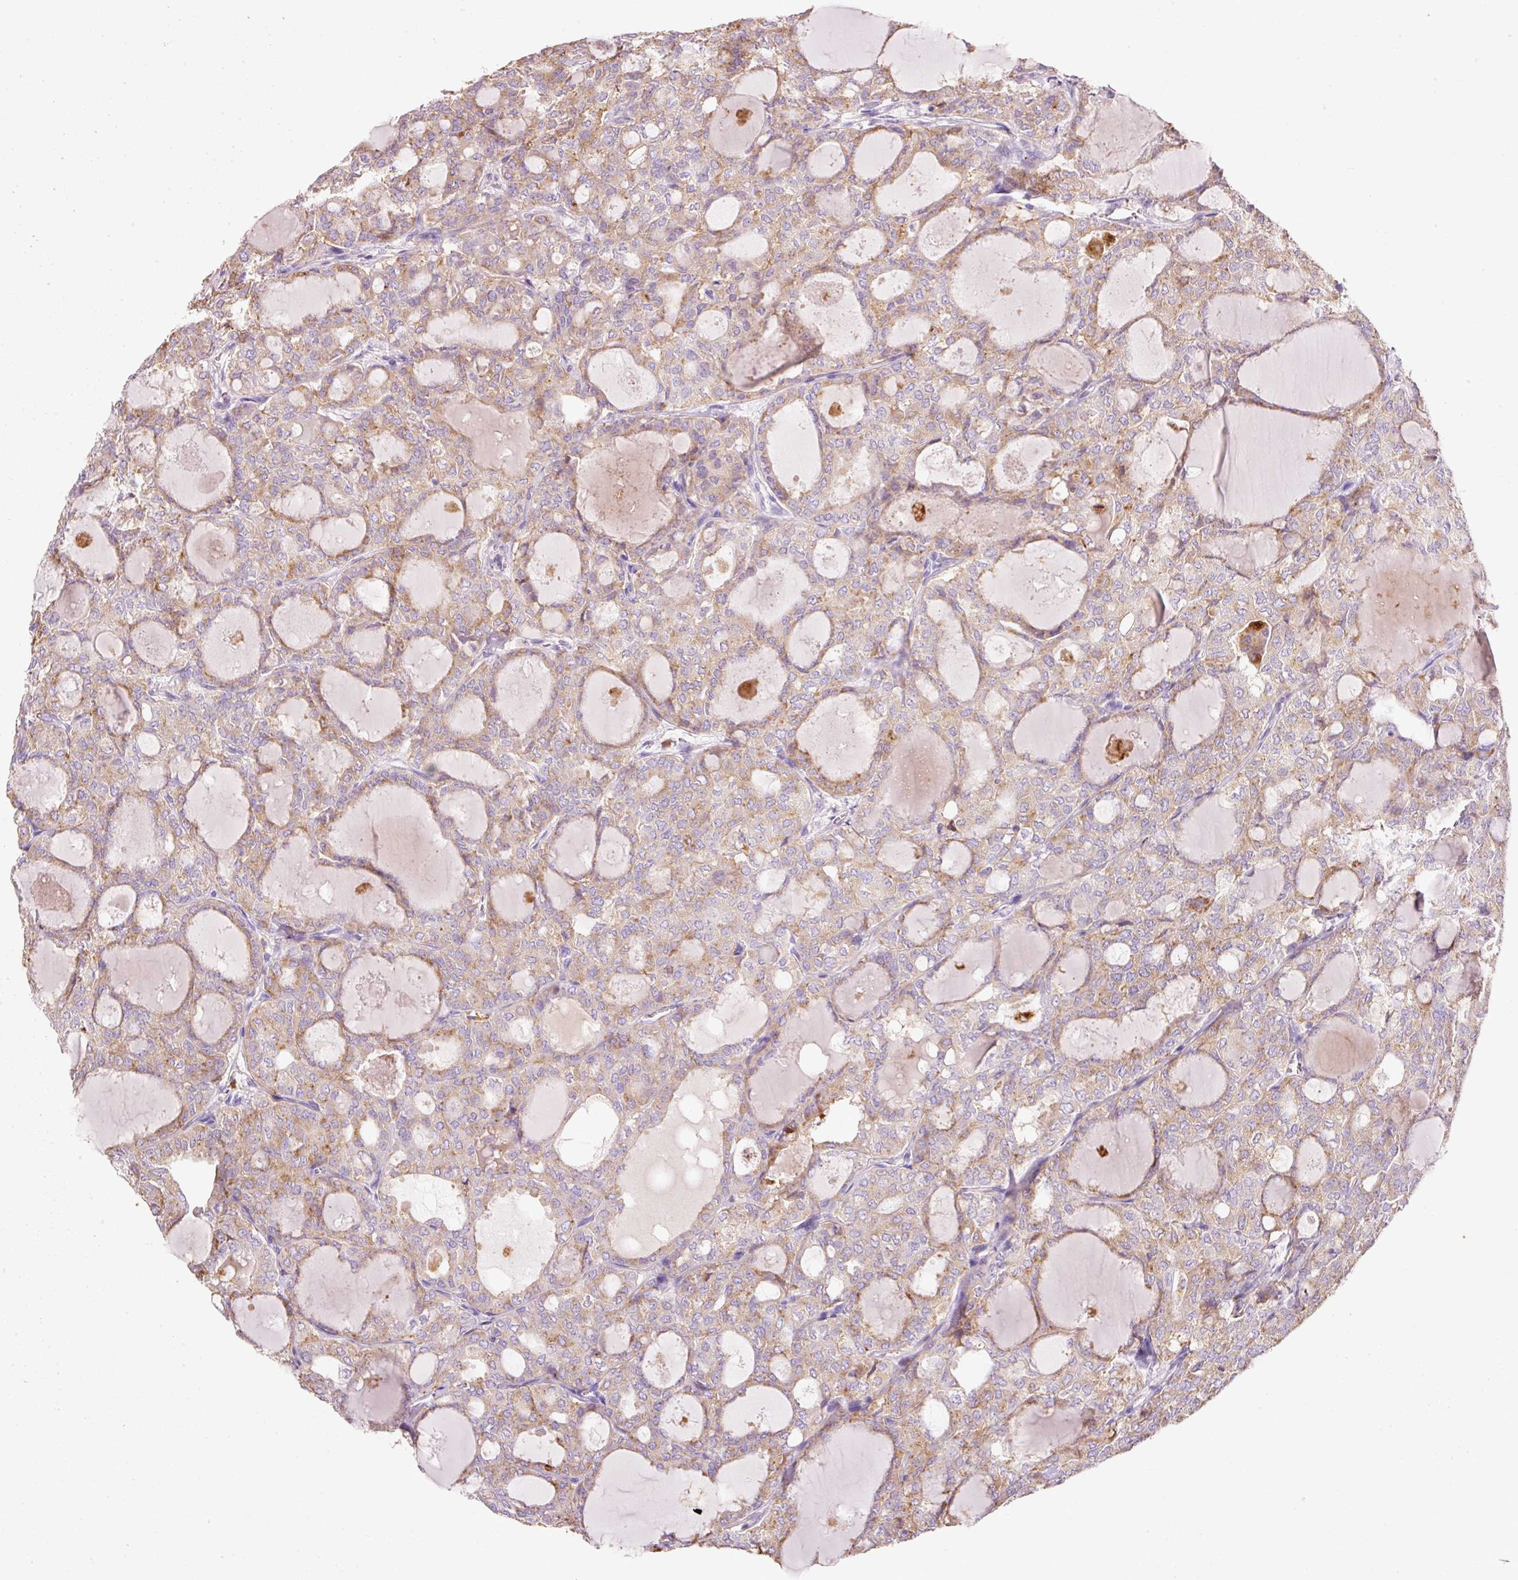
{"staining": {"intensity": "moderate", "quantity": "25%-75%", "location": "cytoplasmic/membranous"}, "tissue": "thyroid cancer", "cell_type": "Tumor cells", "image_type": "cancer", "snomed": [{"axis": "morphology", "description": "Follicular adenoma carcinoma, NOS"}, {"axis": "topography", "description": "Thyroid gland"}], "caption": "Immunohistochemical staining of thyroid cancer reveals medium levels of moderate cytoplasmic/membranous protein positivity in about 25%-75% of tumor cells. (brown staining indicates protein expression, while blue staining denotes nuclei).", "gene": "TMC8", "patient": {"sex": "male", "age": 75}}